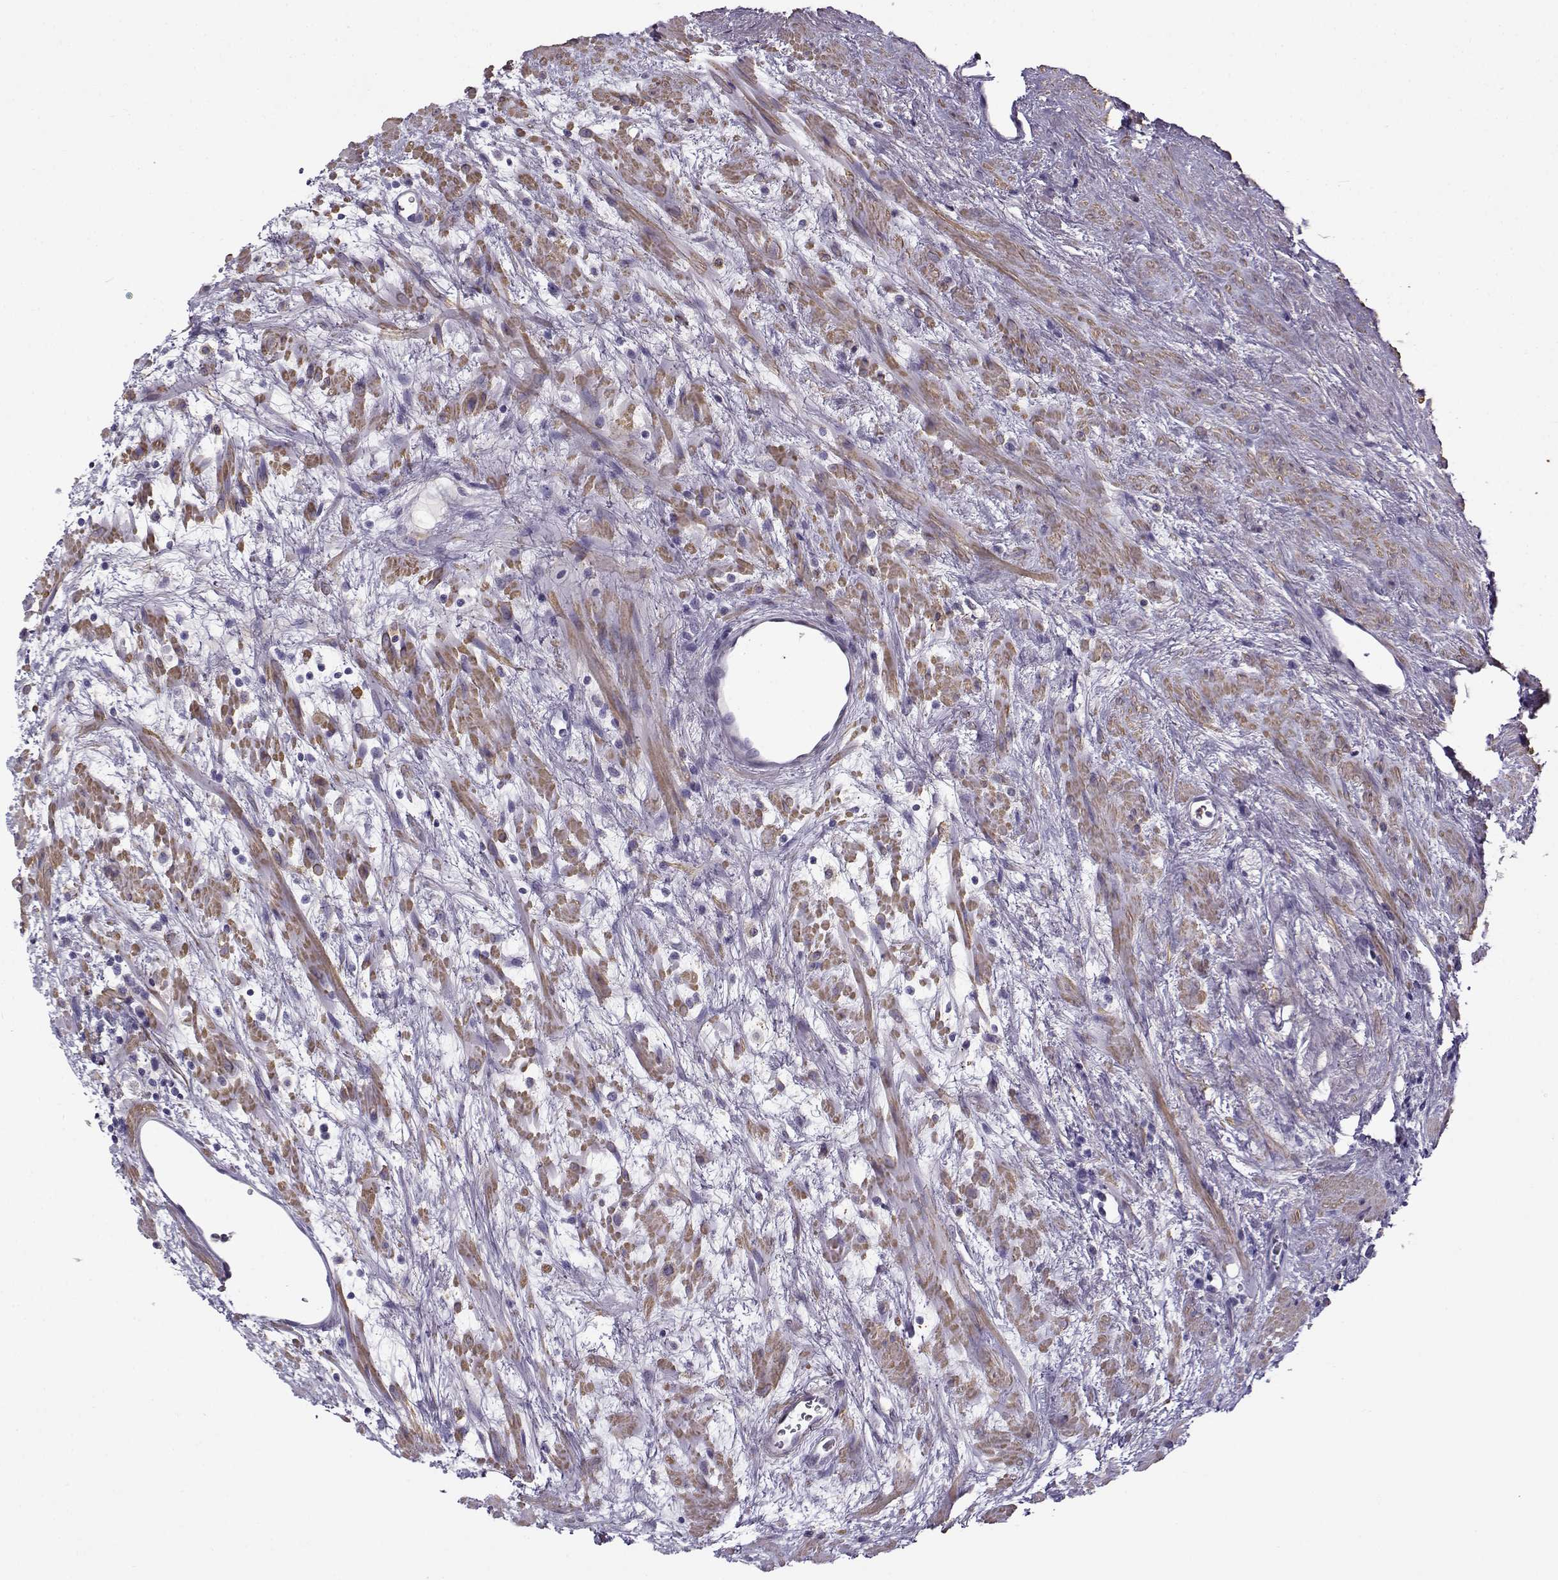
{"staining": {"intensity": "negative", "quantity": "none", "location": "none"}, "tissue": "prostate cancer", "cell_type": "Tumor cells", "image_type": "cancer", "snomed": [{"axis": "morphology", "description": "Adenocarcinoma, NOS"}, {"axis": "topography", "description": "Prostate and seminal vesicle, NOS"}], "caption": "A micrograph of prostate adenocarcinoma stained for a protein demonstrates no brown staining in tumor cells.", "gene": "UCP3", "patient": {"sex": "male", "age": 63}}